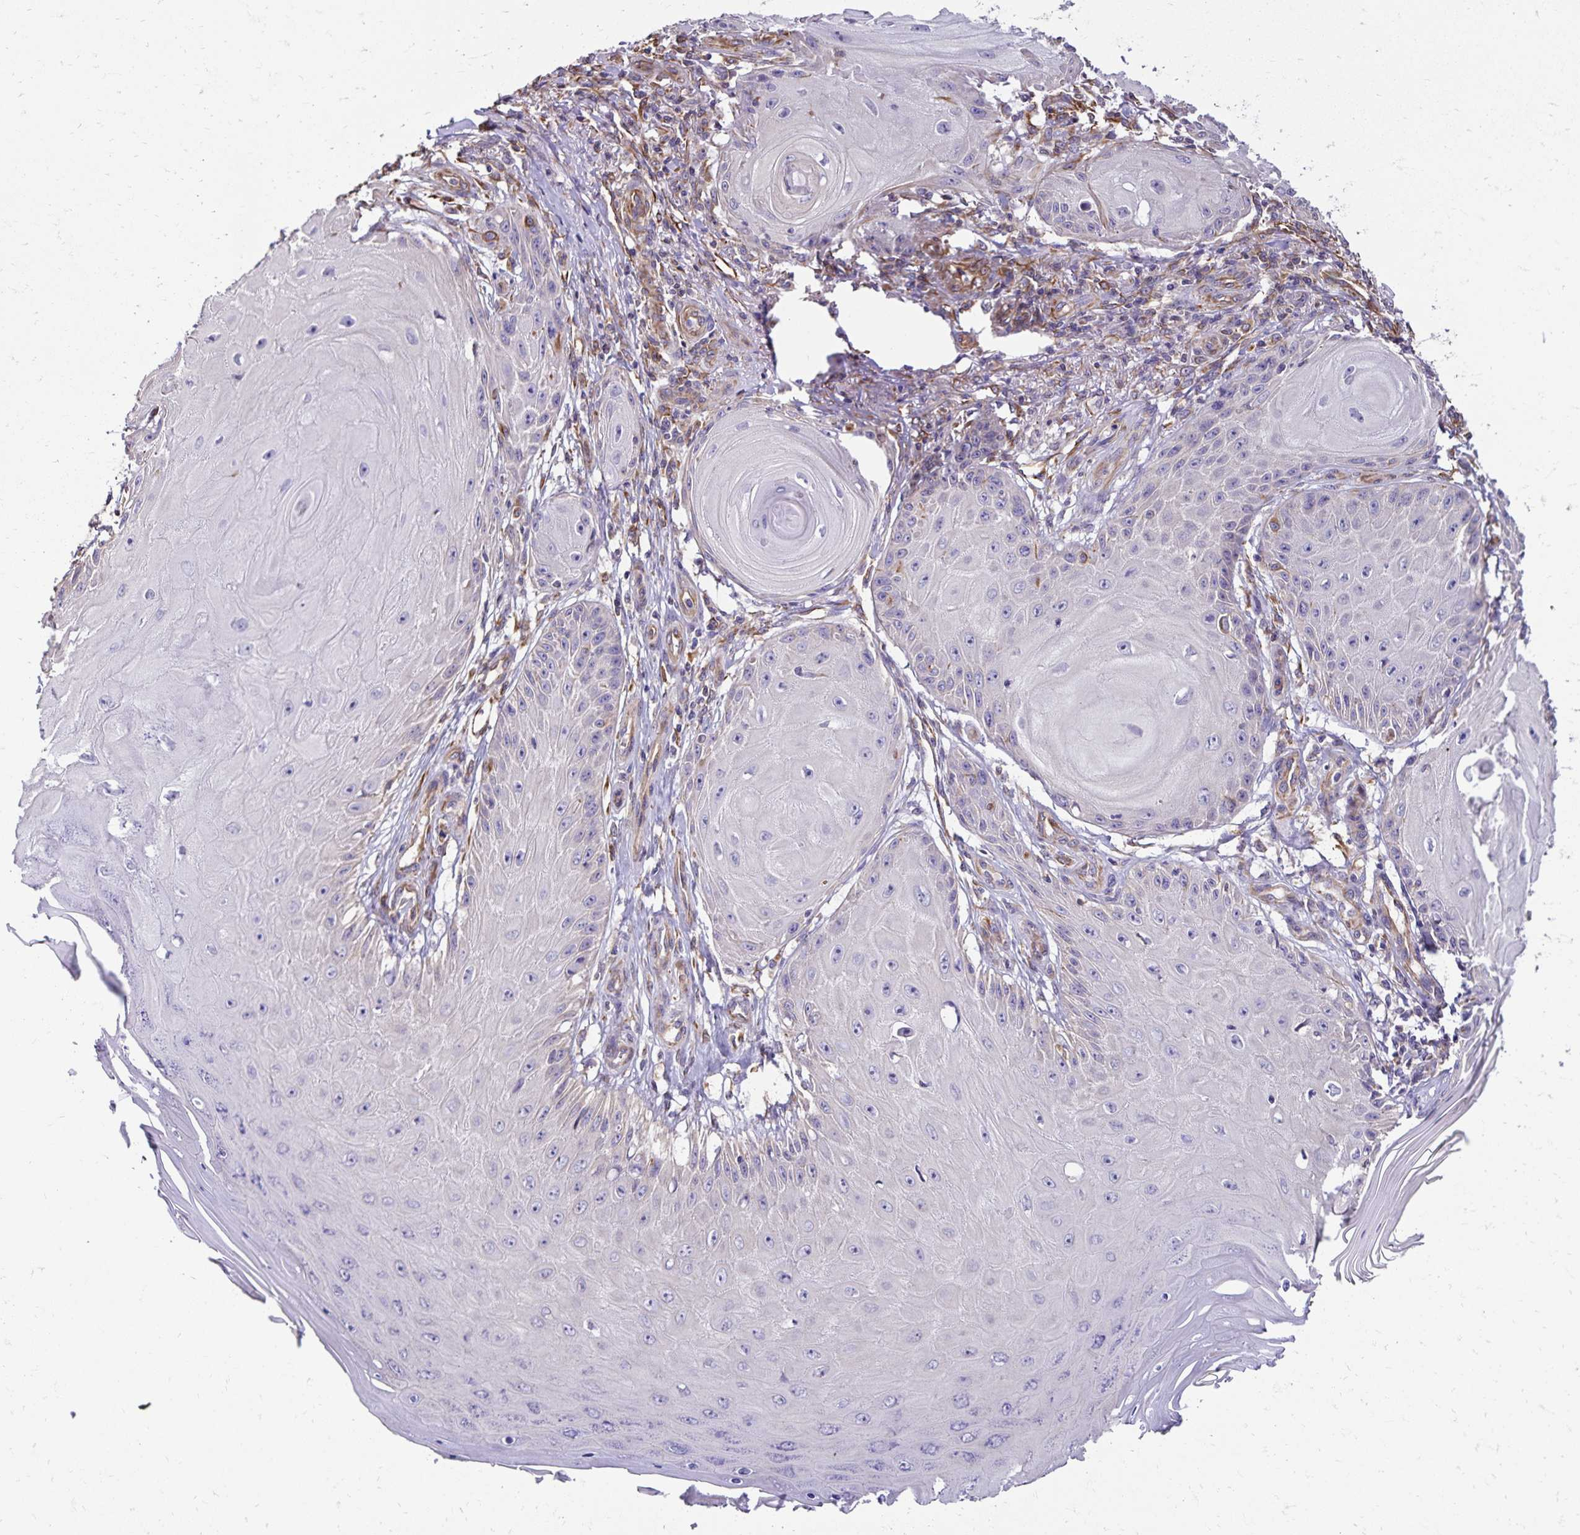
{"staining": {"intensity": "negative", "quantity": "none", "location": "none"}, "tissue": "skin cancer", "cell_type": "Tumor cells", "image_type": "cancer", "snomed": [{"axis": "morphology", "description": "Squamous cell carcinoma, NOS"}, {"axis": "topography", "description": "Skin"}], "caption": "DAB (3,3'-diaminobenzidine) immunohistochemical staining of skin cancer (squamous cell carcinoma) exhibits no significant positivity in tumor cells.", "gene": "TRPV6", "patient": {"sex": "female", "age": 77}}